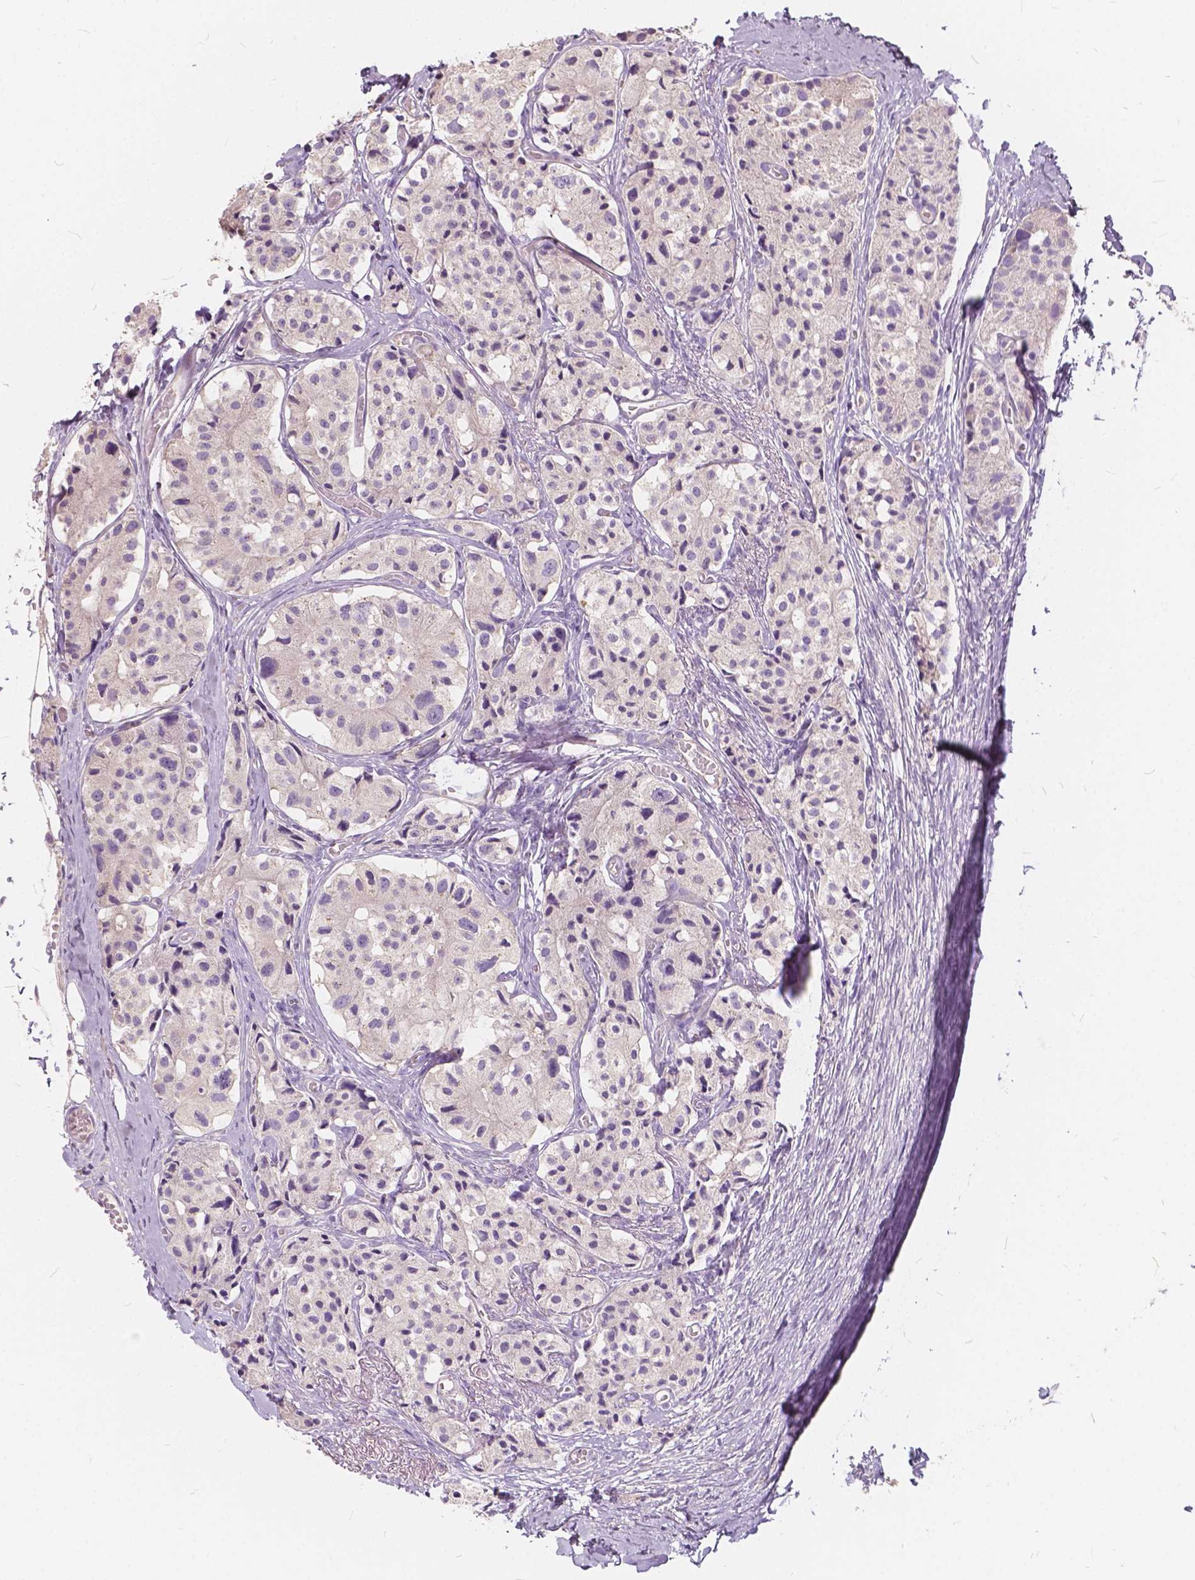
{"staining": {"intensity": "negative", "quantity": "none", "location": "none"}, "tissue": "carcinoid", "cell_type": "Tumor cells", "image_type": "cancer", "snomed": [{"axis": "morphology", "description": "Carcinoid, malignant, NOS"}, {"axis": "topography", "description": "Small intestine"}], "caption": "Immunohistochemical staining of carcinoid shows no significant staining in tumor cells.", "gene": "KIAA0513", "patient": {"sex": "female", "age": 65}}